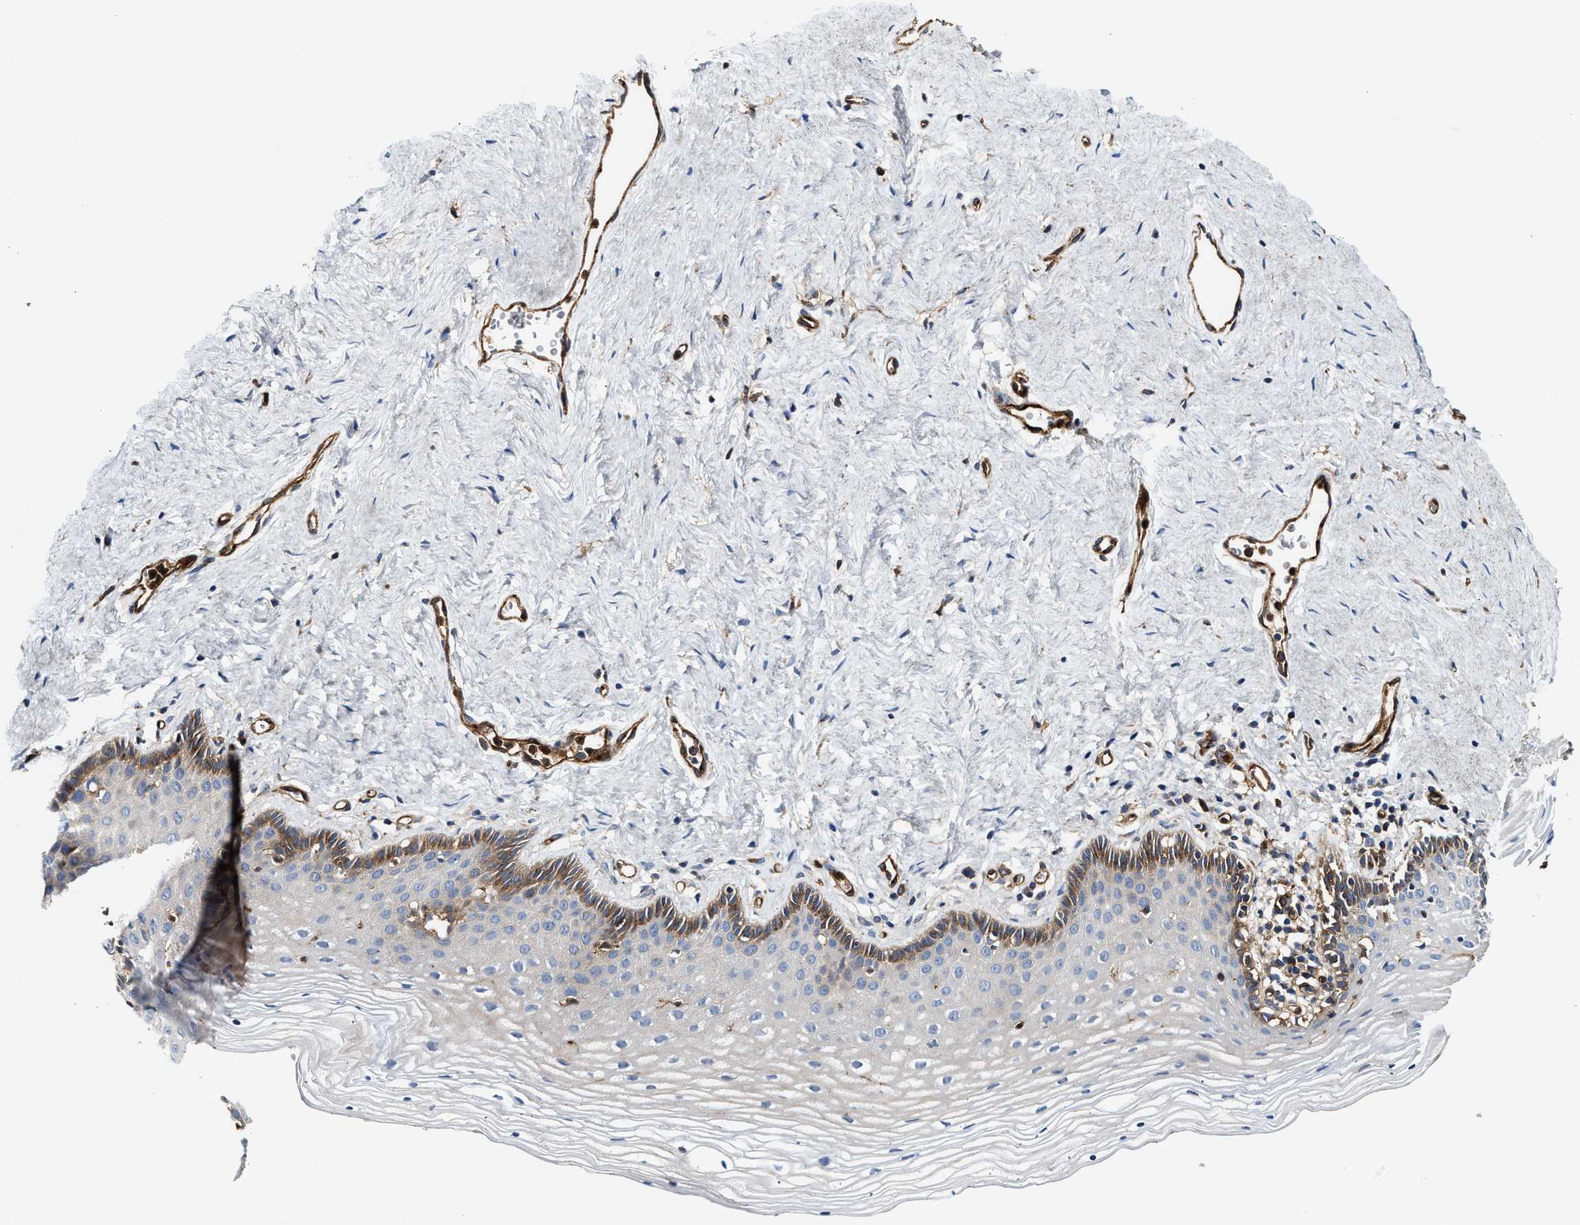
{"staining": {"intensity": "moderate", "quantity": "<25%", "location": "cytoplasmic/membranous"}, "tissue": "vagina", "cell_type": "Squamous epithelial cells", "image_type": "normal", "snomed": [{"axis": "morphology", "description": "Normal tissue, NOS"}, {"axis": "topography", "description": "Vagina"}], "caption": "Immunohistochemical staining of unremarkable human vagina shows <25% levels of moderate cytoplasmic/membranous protein expression in approximately <25% of squamous epithelial cells. The staining was performed using DAB (3,3'-diaminobenzidine), with brown indicating positive protein expression. Nuclei are stained blue with hematoxylin.", "gene": "HIP1", "patient": {"sex": "female", "age": 32}}